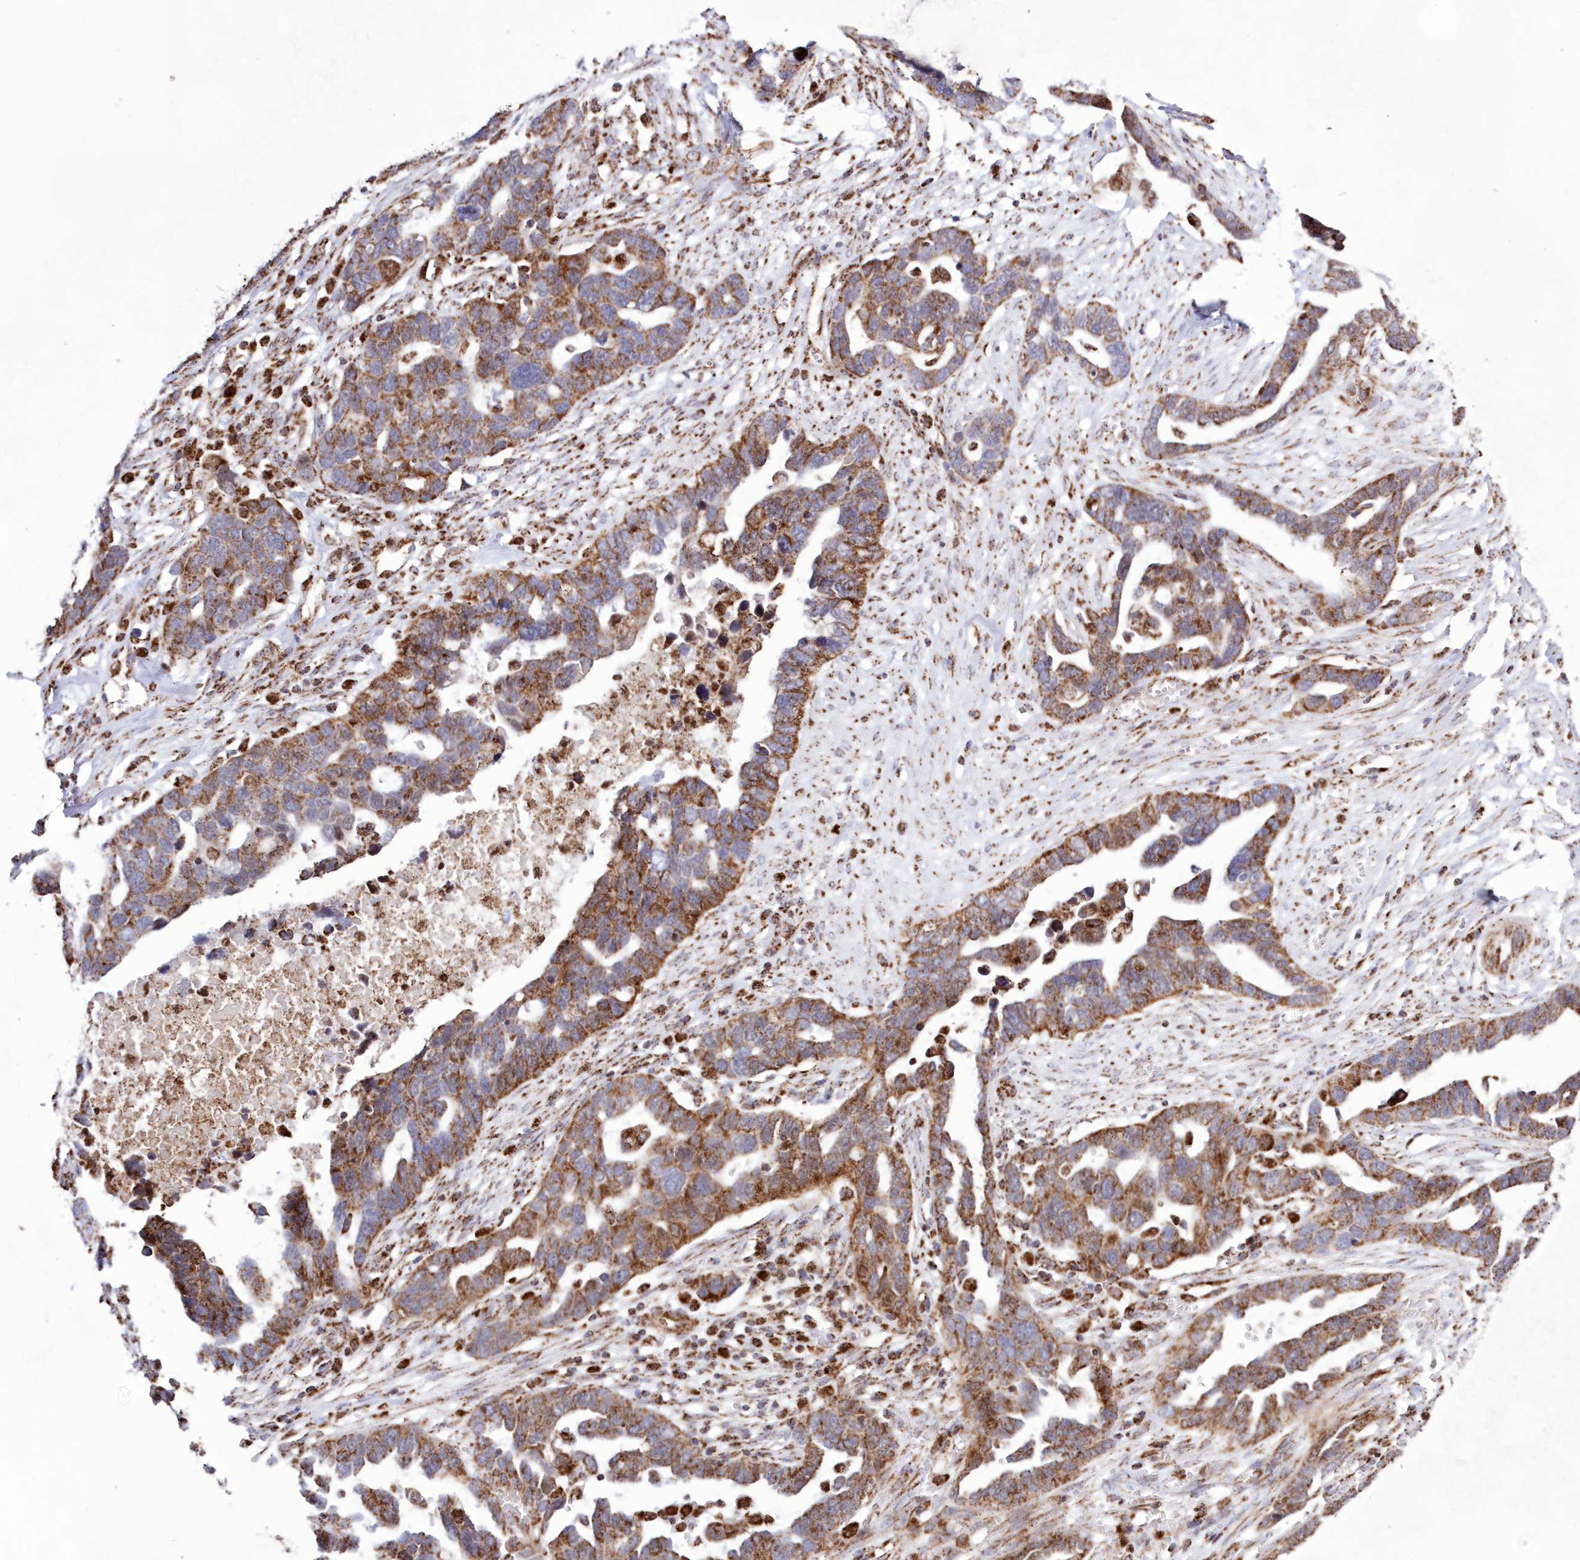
{"staining": {"intensity": "moderate", "quantity": ">75%", "location": "cytoplasmic/membranous"}, "tissue": "ovarian cancer", "cell_type": "Tumor cells", "image_type": "cancer", "snomed": [{"axis": "morphology", "description": "Cystadenocarcinoma, serous, NOS"}, {"axis": "topography", "description": "Ovary"}], "caption": "Serous cystadenocarcinoma (ovarian) tissue shows moderate cytoplasmic/membranous staining in approximately >75% of tumor cells", "gene": "HADHB", "patient": {"sex": "female", "age": 54}}